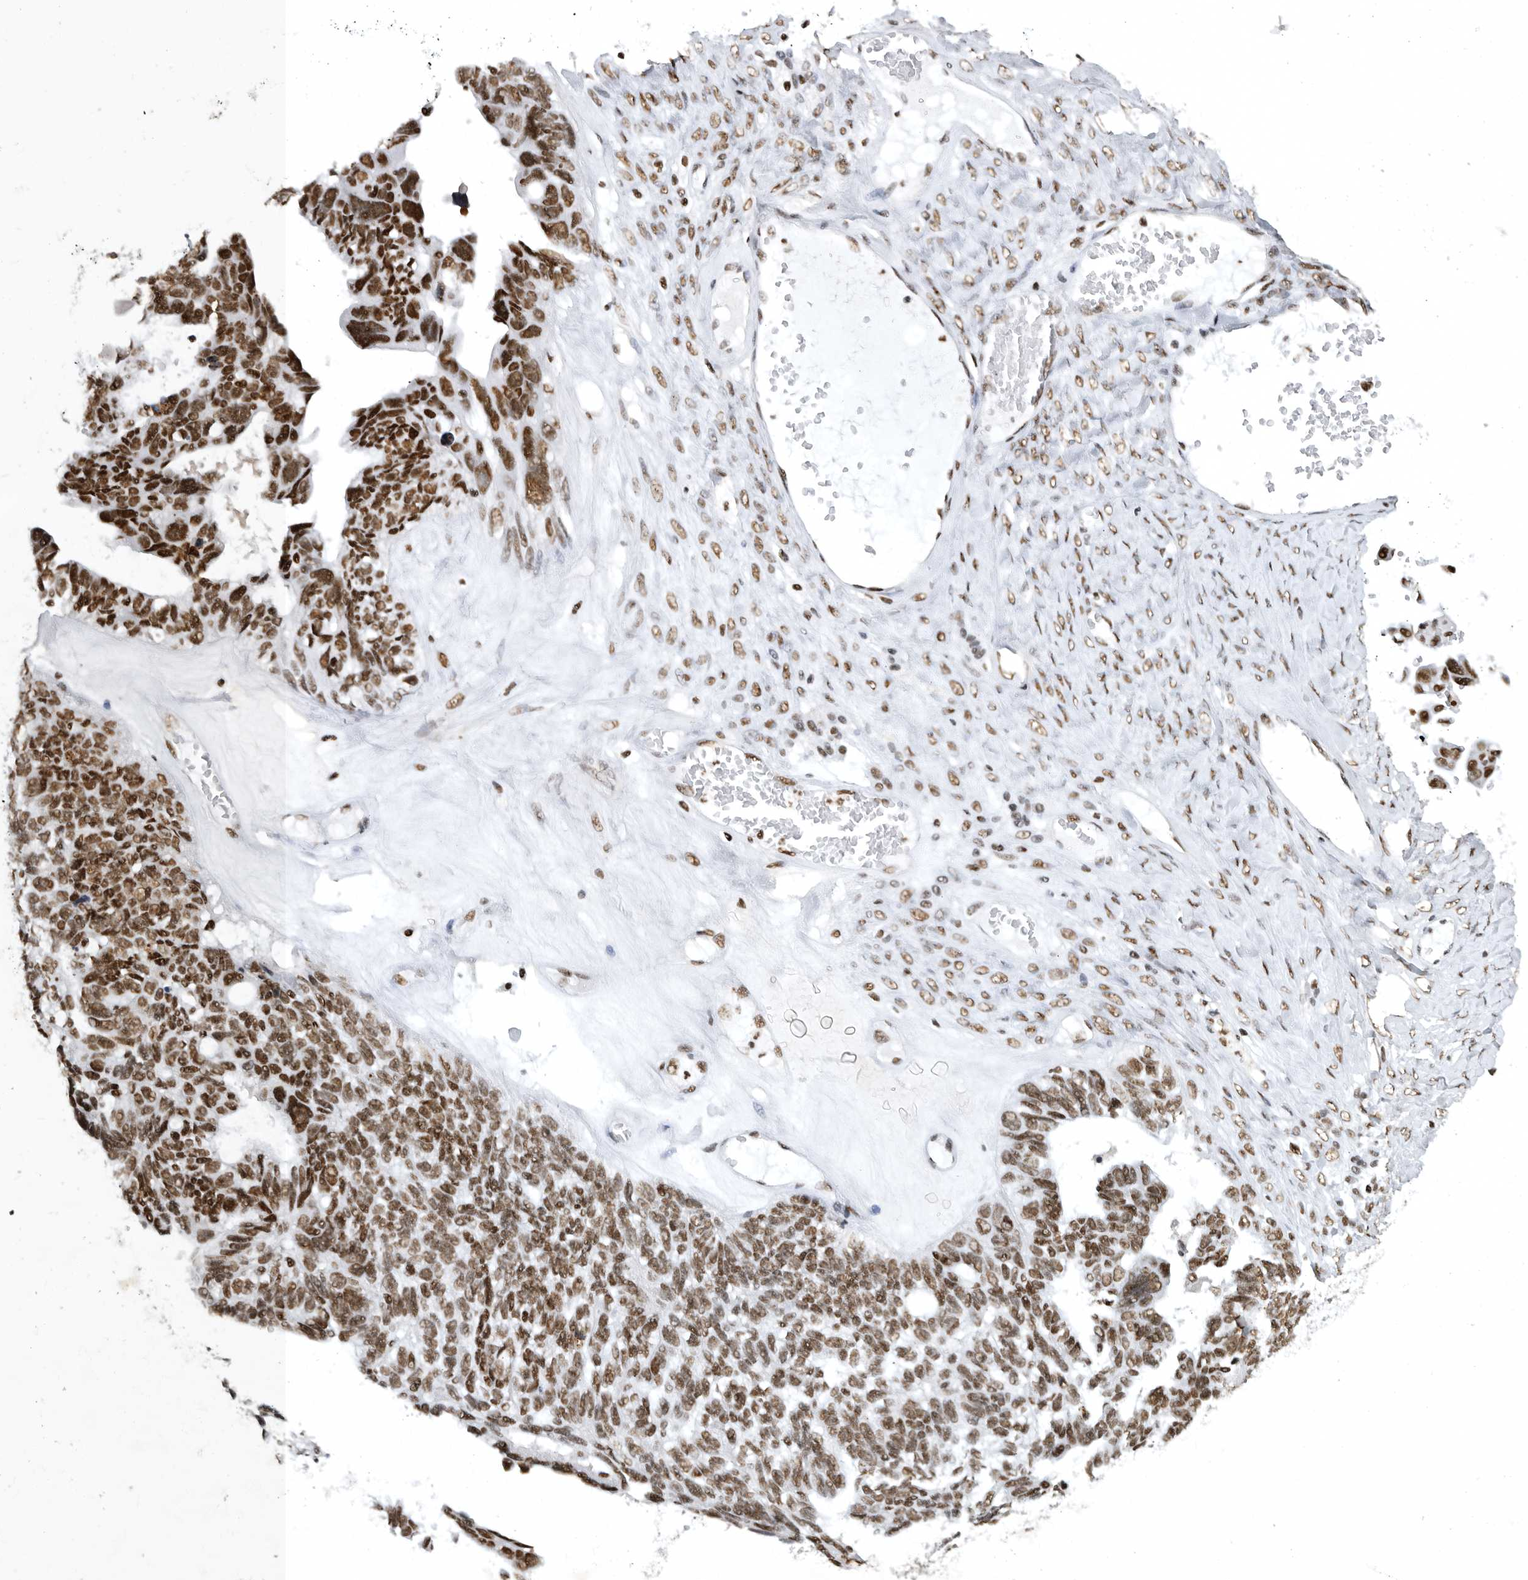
{"staining": {"intensity": "strong", "quantity": ">75%", "location": "nuclear"}, "tissue": "ovarian cancer", "cell_type": "Tumor cells", "image_type": "cancer", "snomed": [{"axis": "morphology", "description": "Cystadenocarcinoma, serous, NOS"}, {"axis": "topography", "description": "Ovary"}], "caption": "An image of human ovarian cancer (serous cystadenocarcinoma) stained for a protein demonstrates strong nuclear brown staining in tumor cells. (DAB (3,3'-diaminobenzidine) IHC with brightfield microscopy, high magnification).", "gene": "BCLAF1", "patient": {"sex": "female", "age": 79}}